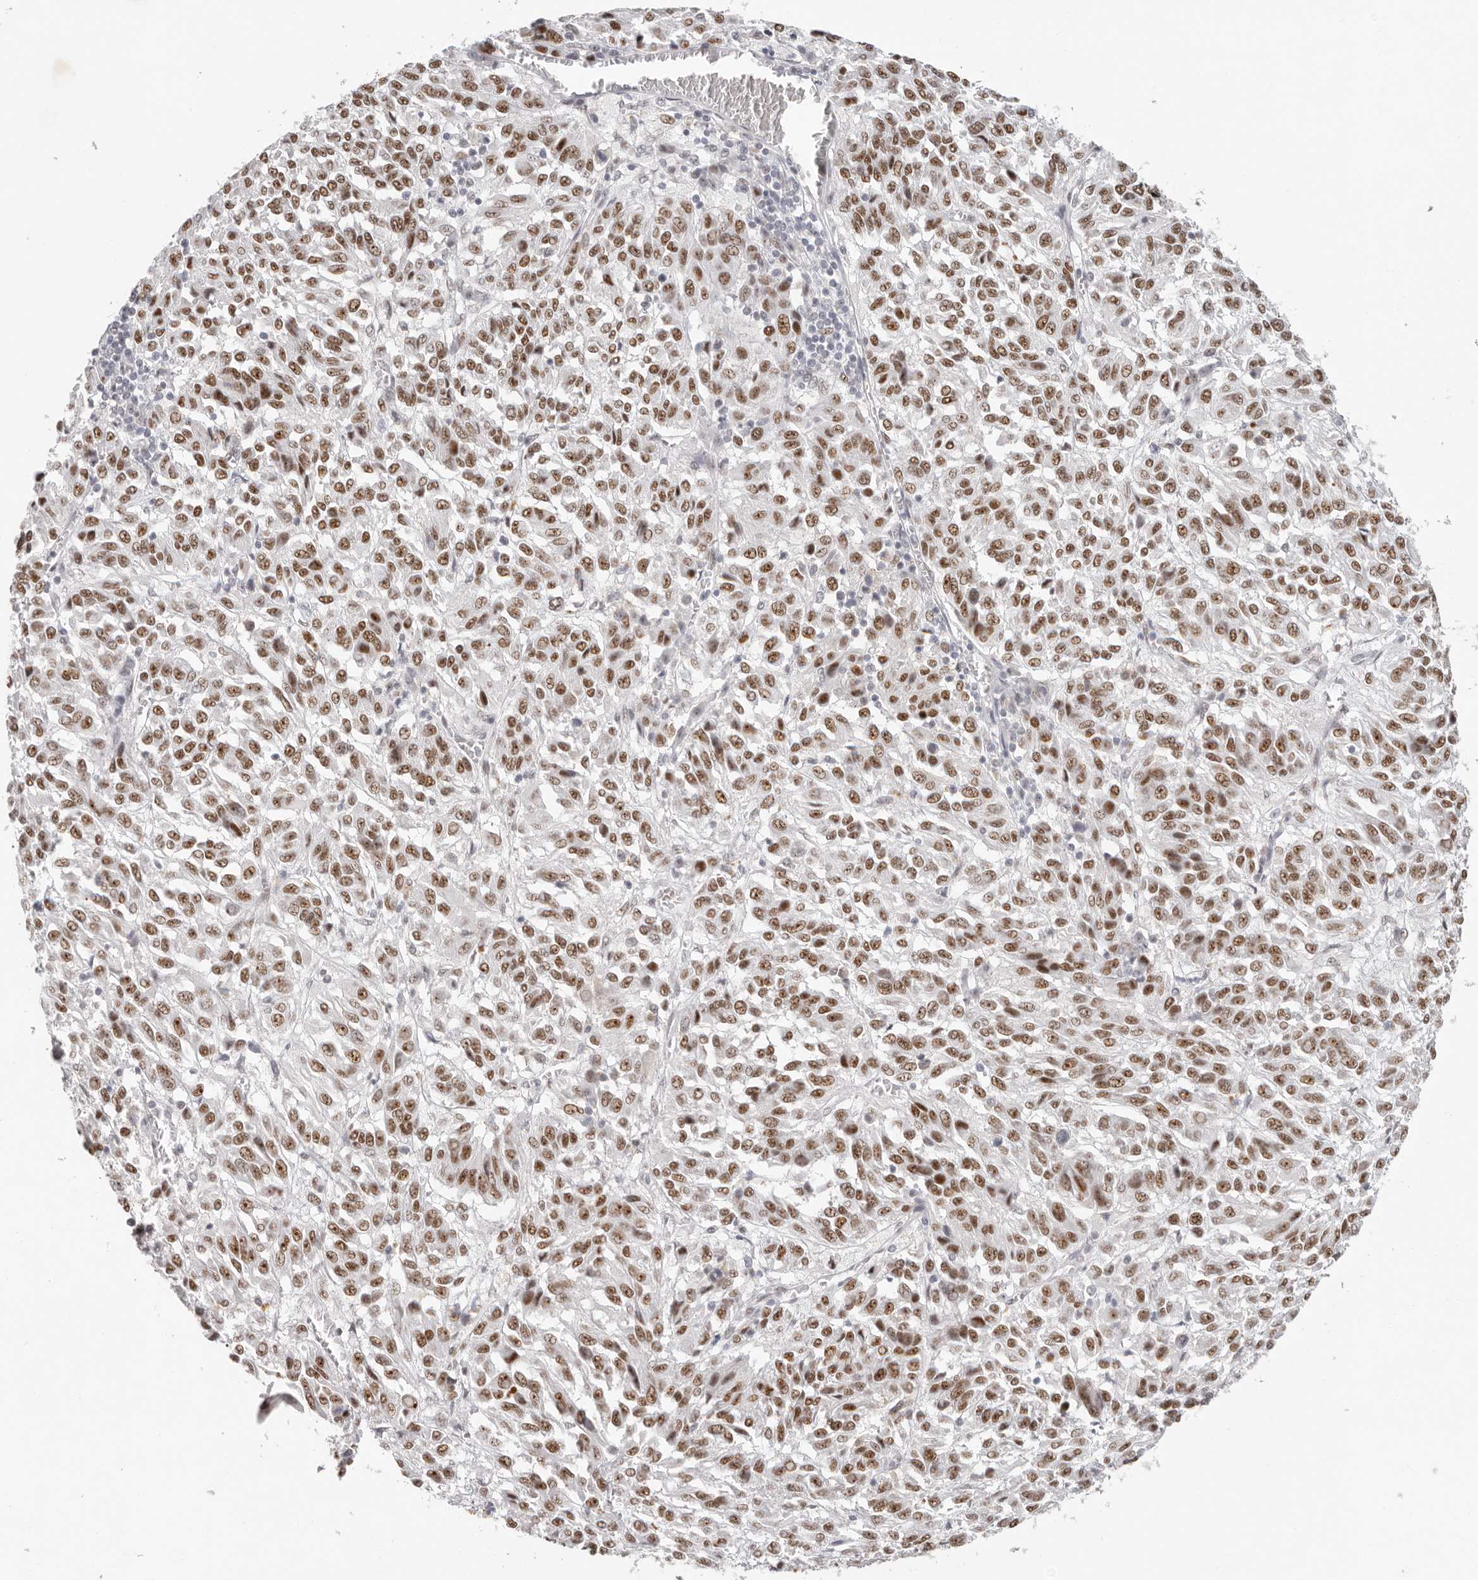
{"staining": {"intensity": "moderate", "quantity": ">75%", "location": "nuclear"}, "tissue": "melanoma", "cell_type": "Tumor cells", "image_type": "cancer", "snomed": [{"axis": "morphology", "description": "Malignant melanoma, Metastatic site"}, {"axis": "topography", "description": "Lung"}], "caption": "Melanoma stained for a protein shows moderate nuclear positivity in tumor cells. (Stains: DAB in brown, nuclei in blue, Microscopy: brightfield microscopy at high magnification).", "gene": "LARP7", "patient": {"sex": "male", "age": 64}}